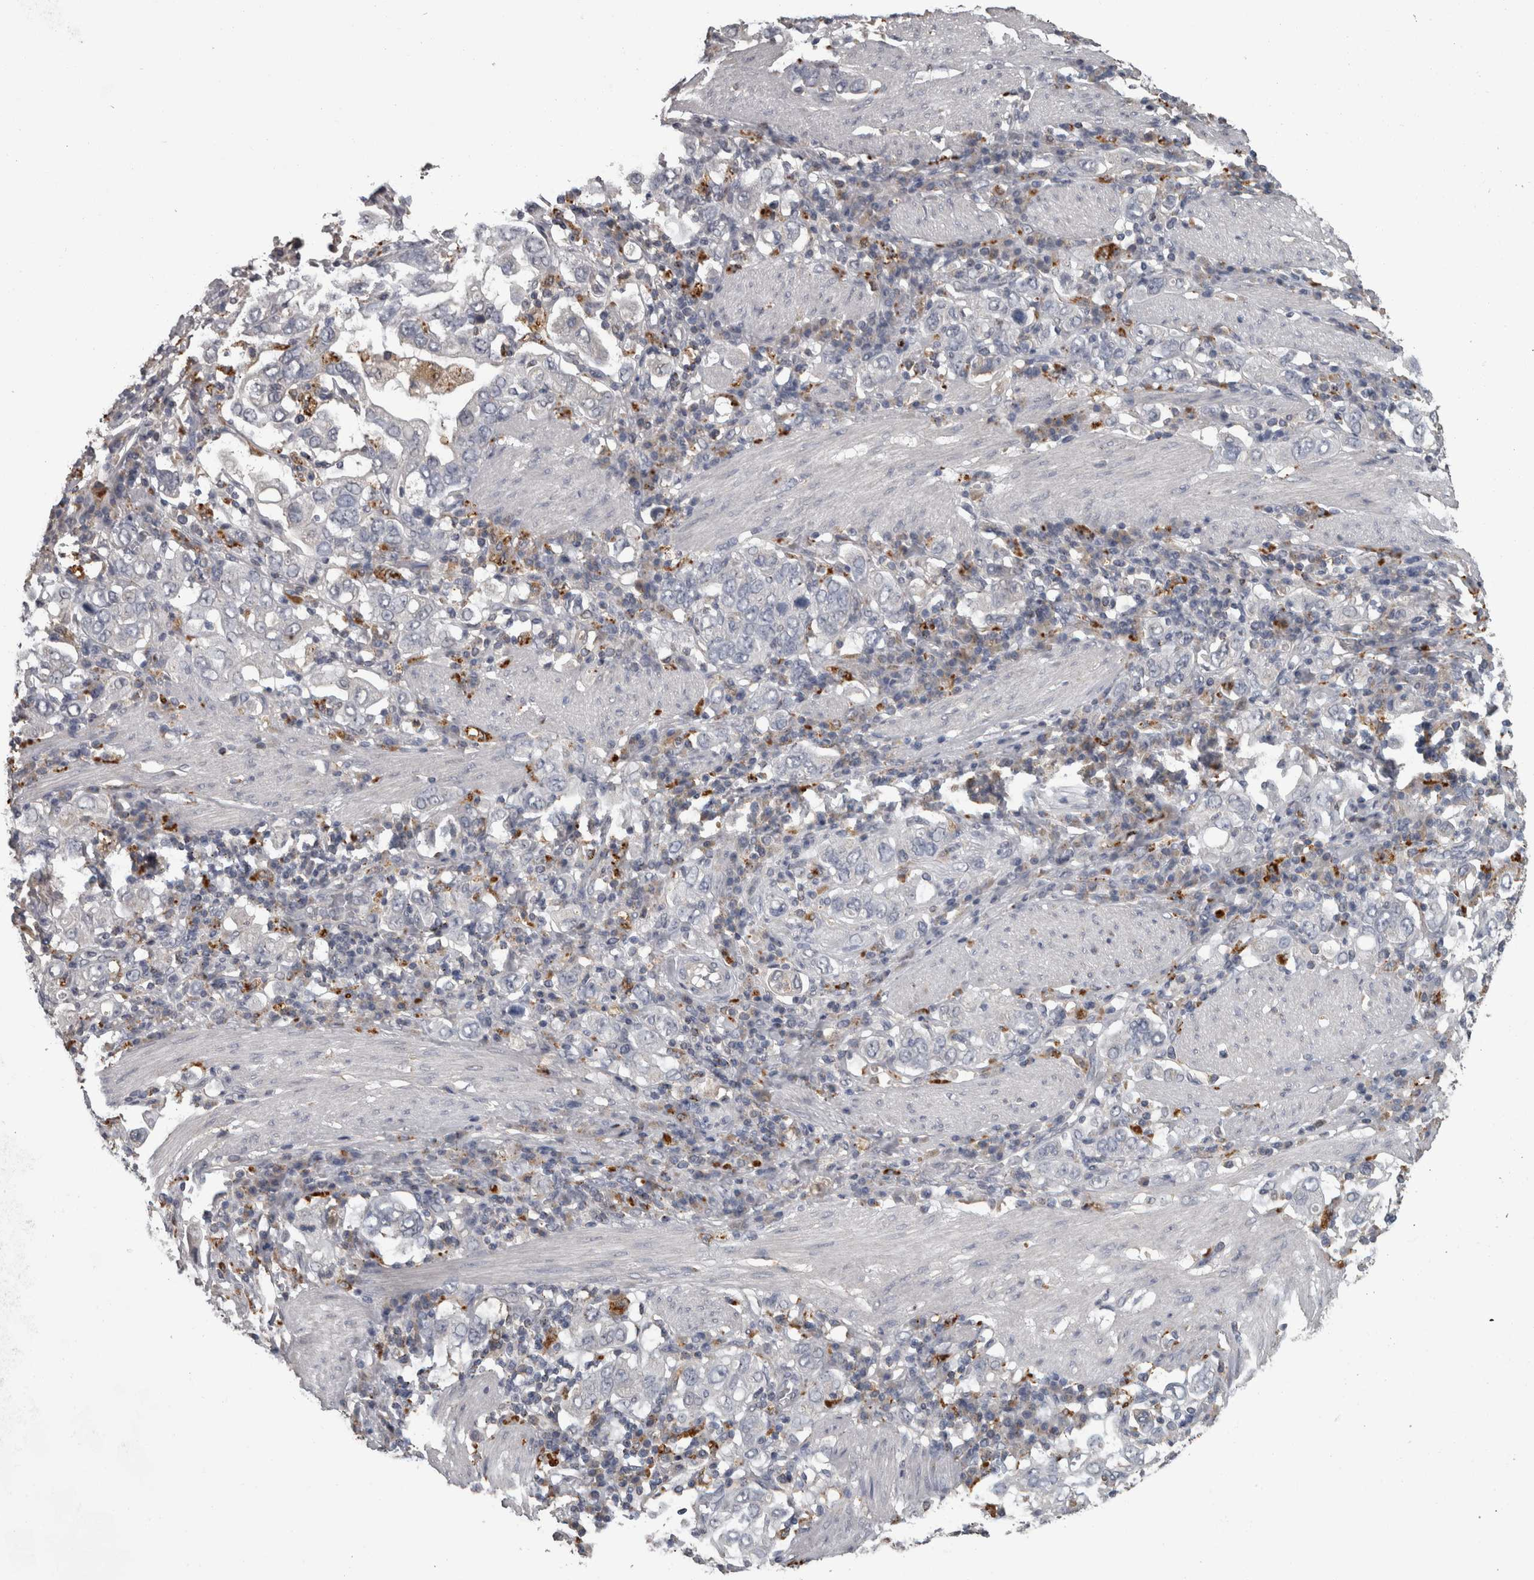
{"staining": {"intensity": "negative", "quantity": "none", "location": "none"}, "tissue": "stomach cancer", "cell_type": "Tumor cells", "image_type": "cancer", "snomed": [{"axis": "morphology", "description": "Adenocarcinoma, NOS"}, {"axis": "topography", "description": "Stomach, upper"}], "caption": "A photomicrograph of adenocarcinoma (stomach) stained for a protein reveals no brown staining in tumor cells. (IHC, brightfield microscopy, high magnification).", "gene": "NAAA", "patient": {"sex": "male", "age": 62}}